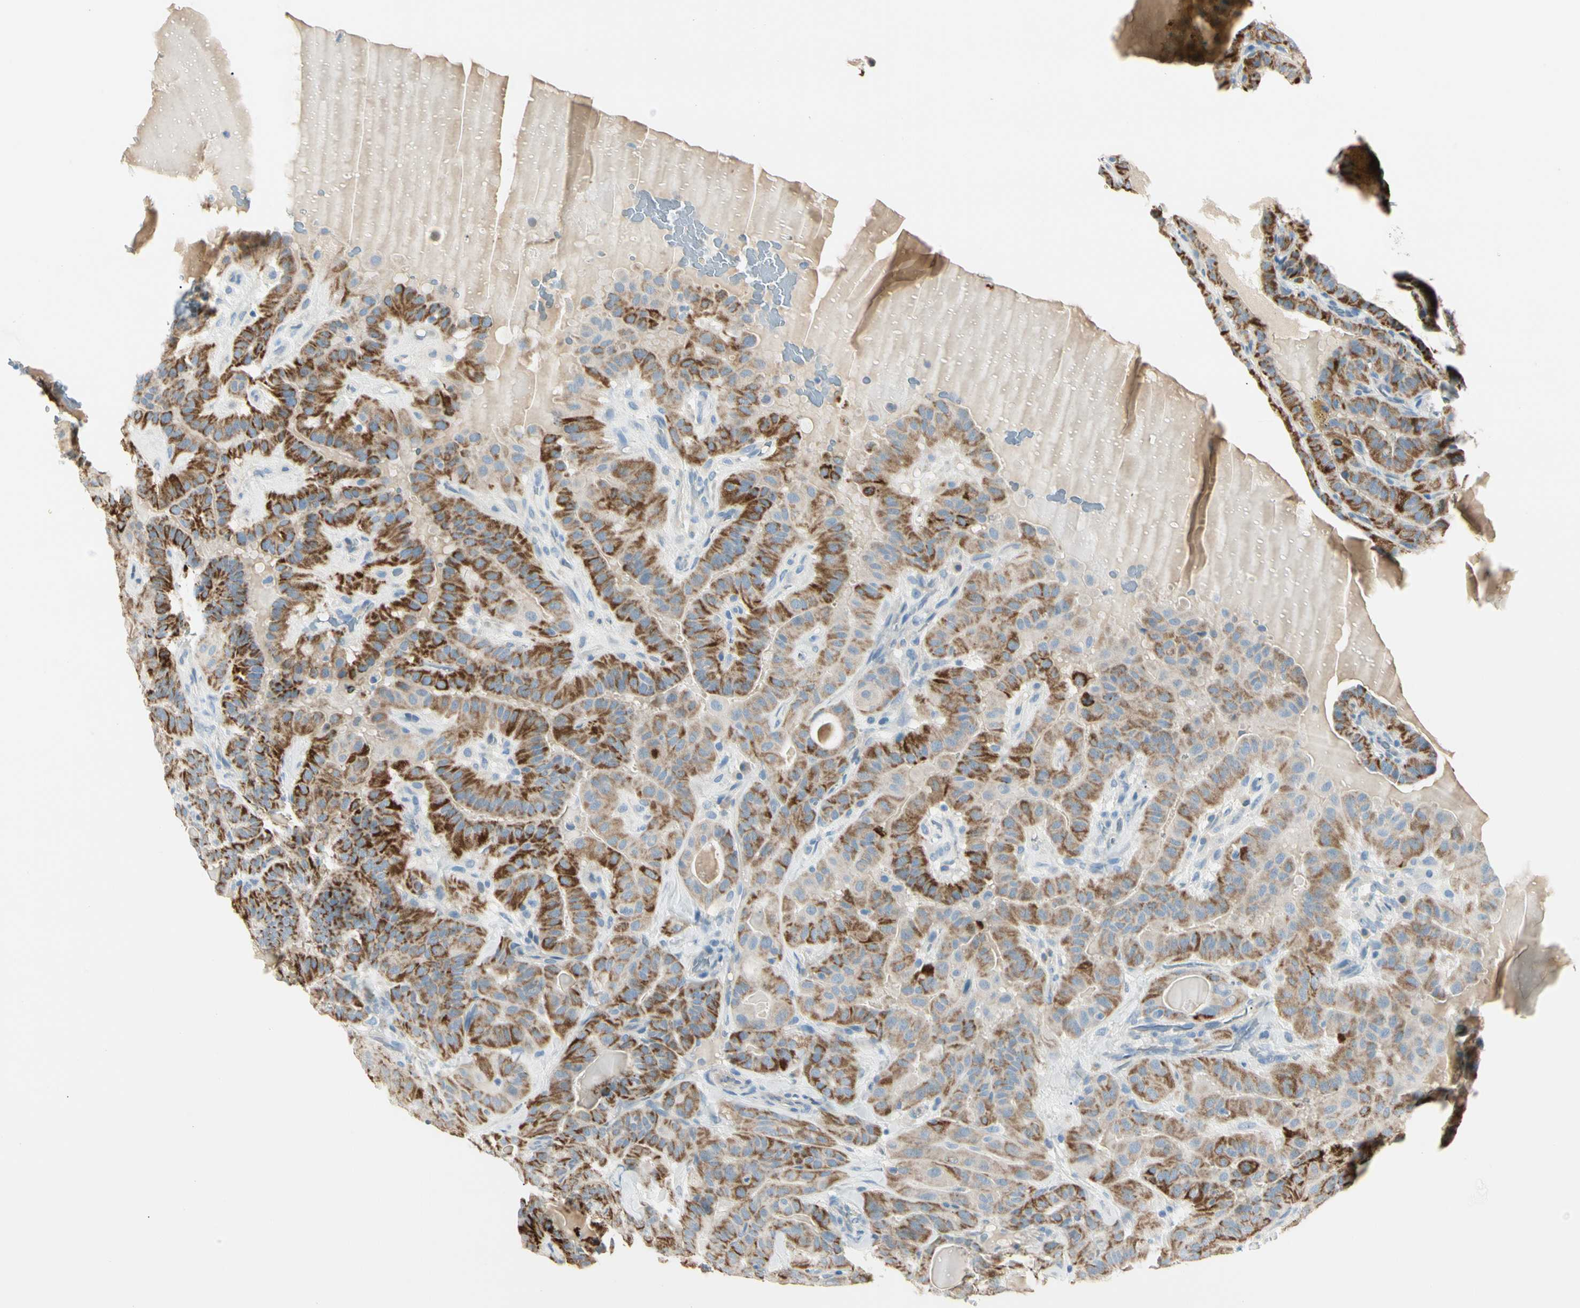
{"staining": {"intensity": "strong", "quantity": ">75%", "location": "cytoplasmic/membranous"}, "tissue": "thyroid cancer", "cell_type": "Tumor cells", "image_type": "cancer", "snomed": [{"axis": "morphology", "description": "Papillary adenocarcinoma, NOS"}, {"axis": "topography", "description": "Thyroid gland"}], "caption": "Immunohistochemistry (DAB) staining of human thyroid cancer (papillary adenocarcinoma) shows strong cytoplasmic/membranous protein expression in about >75% of tumor cells.", "gene": "SLC6A15", "patient": {"sex": "male", "age": 77}}